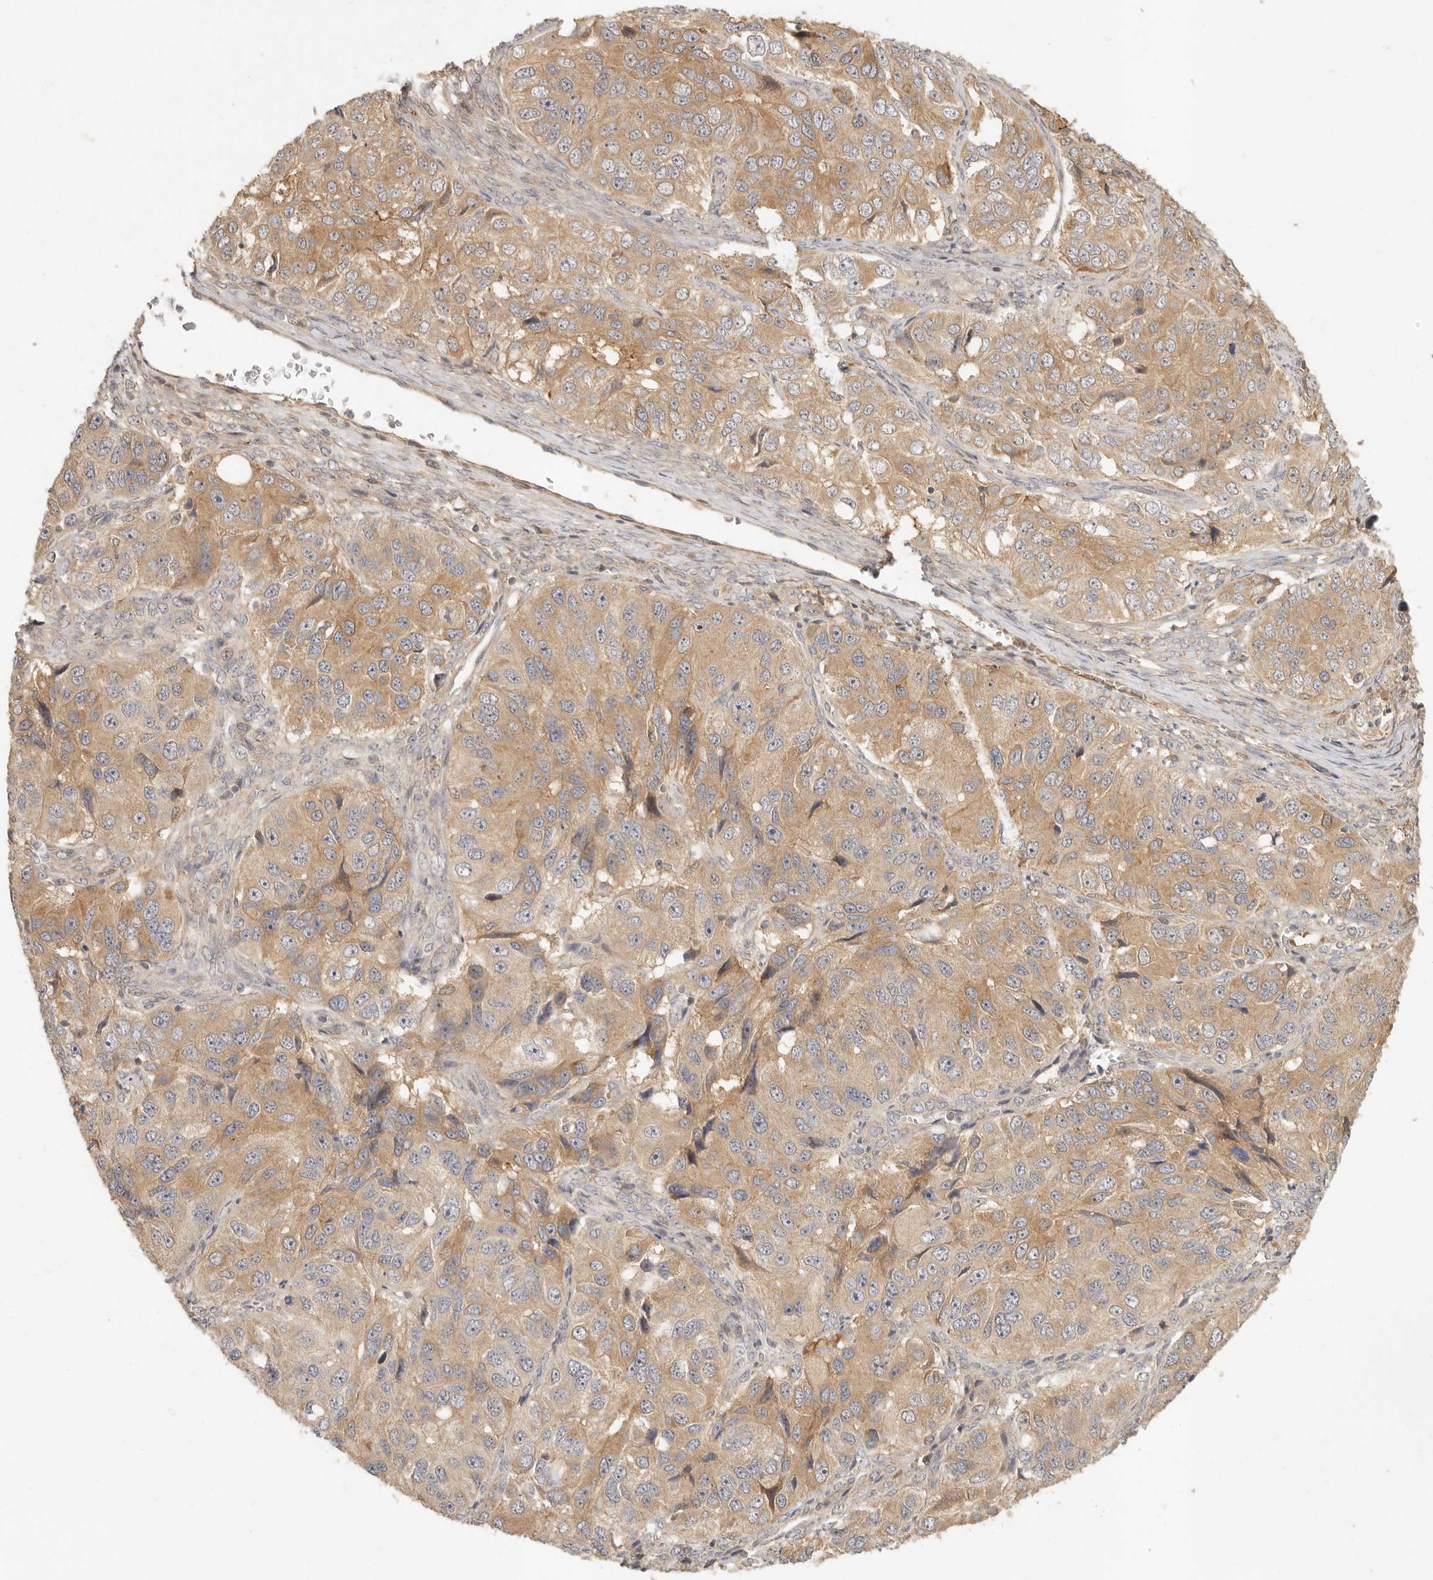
{"staining": {"intensity": "moderate", "quantity": ">75%", "location": "cytoplasmic/membranous"}, "tissue": "ovarian cancer", "cell_type": "Tumor cells", "image_type": "cancer", "snomed": [{"axis": "morphology", "description": "Carcinoma, endometroid"}, {"axis": "topography", "description": "Ovary"}], "caption": "Immunohistochemistry (IHC) histopathology image of ovarian cancer (endometroid carcinoma) stained for a protein (brown), which shows medium levels of moderate cytoplasmic/membranous positivity in about >75% of tumor cells.", "gene": "VIPR1", "patient": {"sex": "female", "age": 51}}